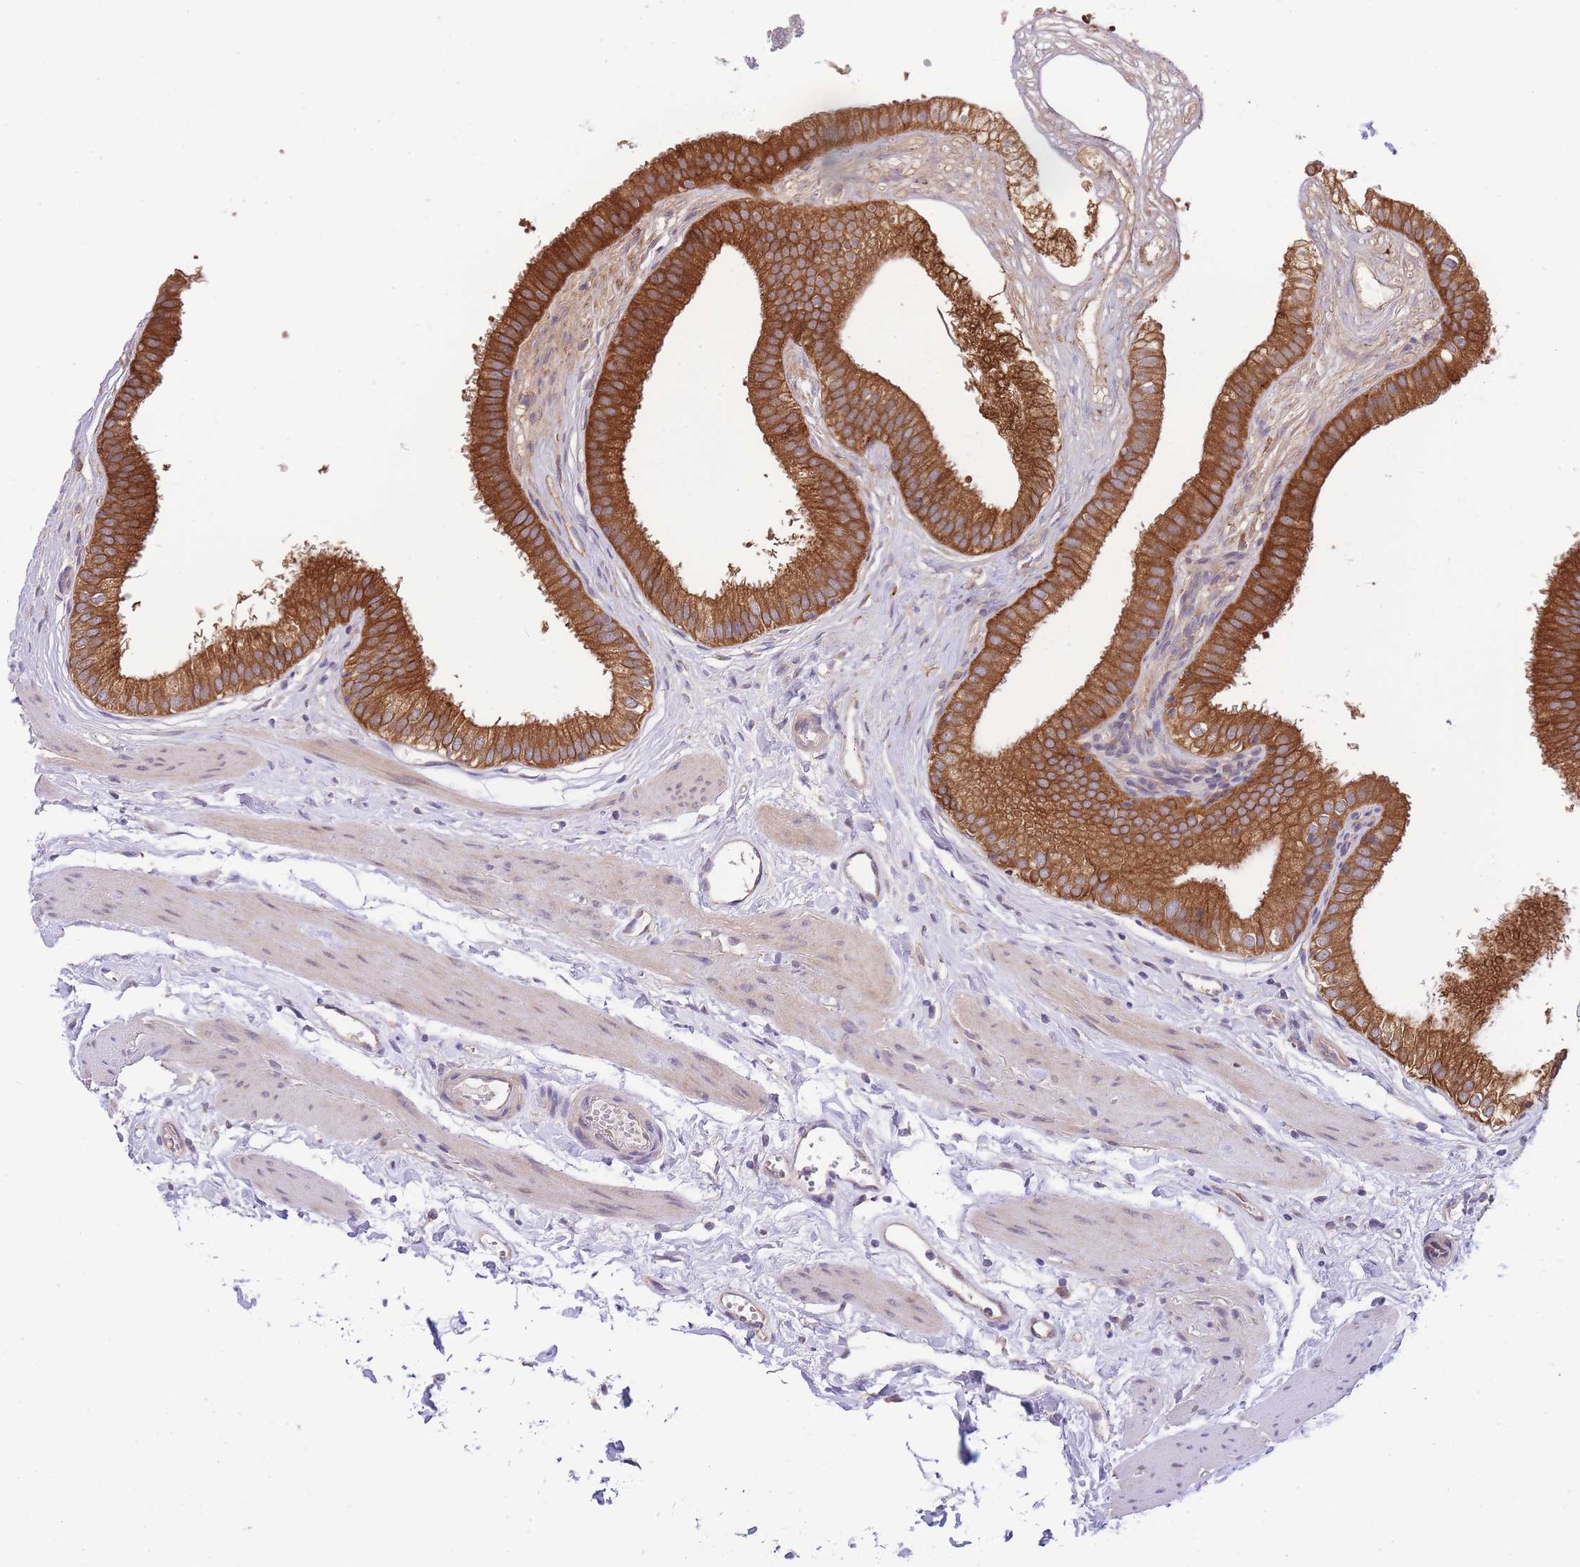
{"staining": {"intensity": "strong", "quantity": ">75%", "location": "cytoplasmic/membranous"}, "tissue": "gallbladder", "cell_type": "Glandular cells", "image_type": "normal", "snomed": [{"axis": "morphology", "description": "Normal tissue, NOS"}, {"axis": "topography", "description": "Gallbladder"}], "caption": "Immunohistochemical staining of normal gallbladder demonstrates >75% levels of strong cytoplasmic/membranous protein staining in approximately >75% of glandular cells. (brown staining indicates protein expression, while blue staining denotes nuclei).", "gene": "EIF2B2", "patient": {"sex": "female", "age": 54}}